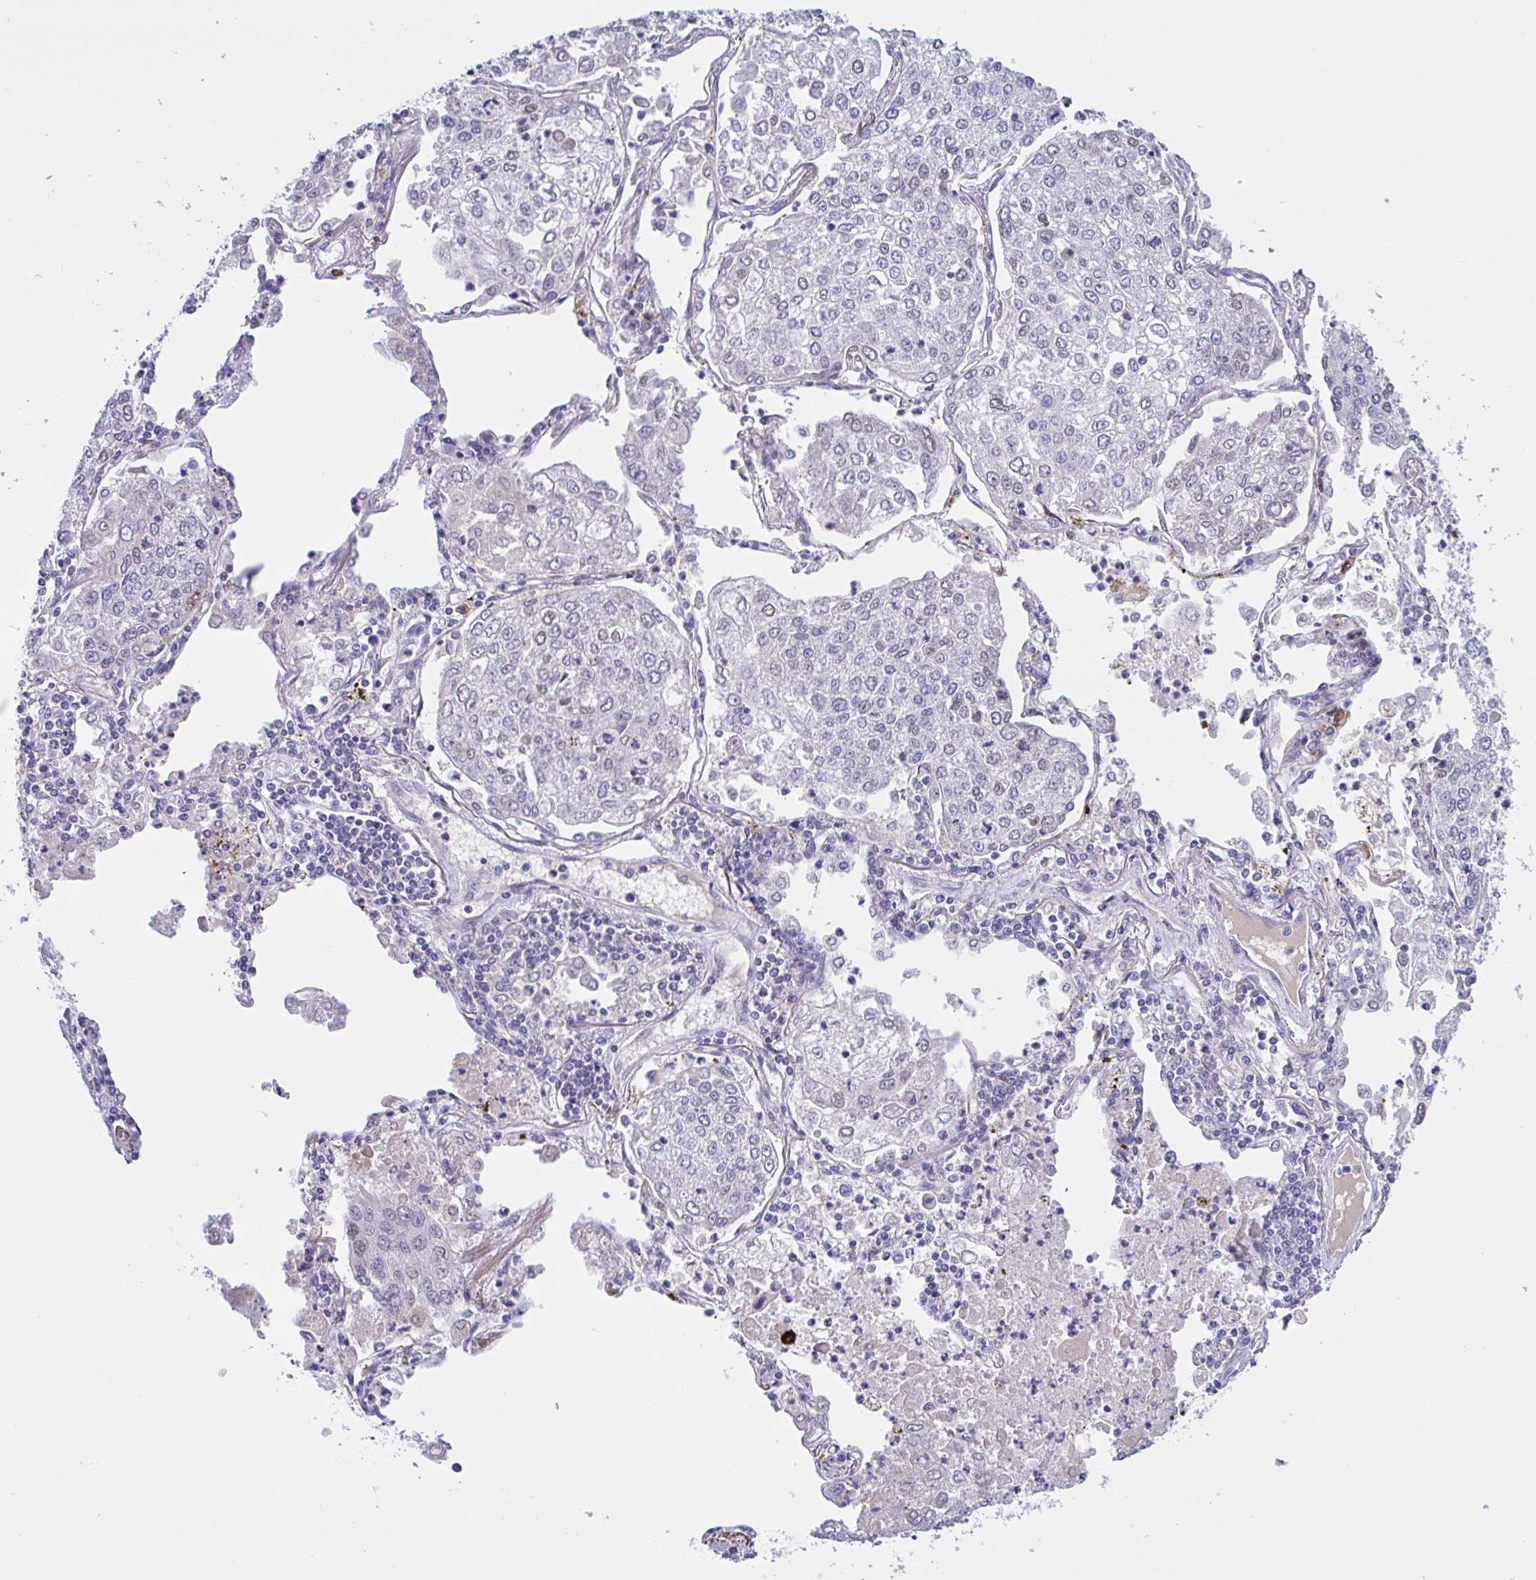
{"staining": {"intensity": "negative", "quantity": "none", "location": "none"}, "tissue": "lung cancer", "cell_type": "Tumor cells", "image_type": "cancer", "snomed": [{"axis": "morphology", "description": "Squamous cell carcinoma, NOS"}, {"axis": "topography", "description": "Lung"}], "caption": "Immunohistochemical staining of lung cancer displays no significant expression in tumor cells. (DAB immunohistochemistry (IHC), high magnification).", "gene": "MS4A14", "patient": {"sex": "male", "age": 74}}